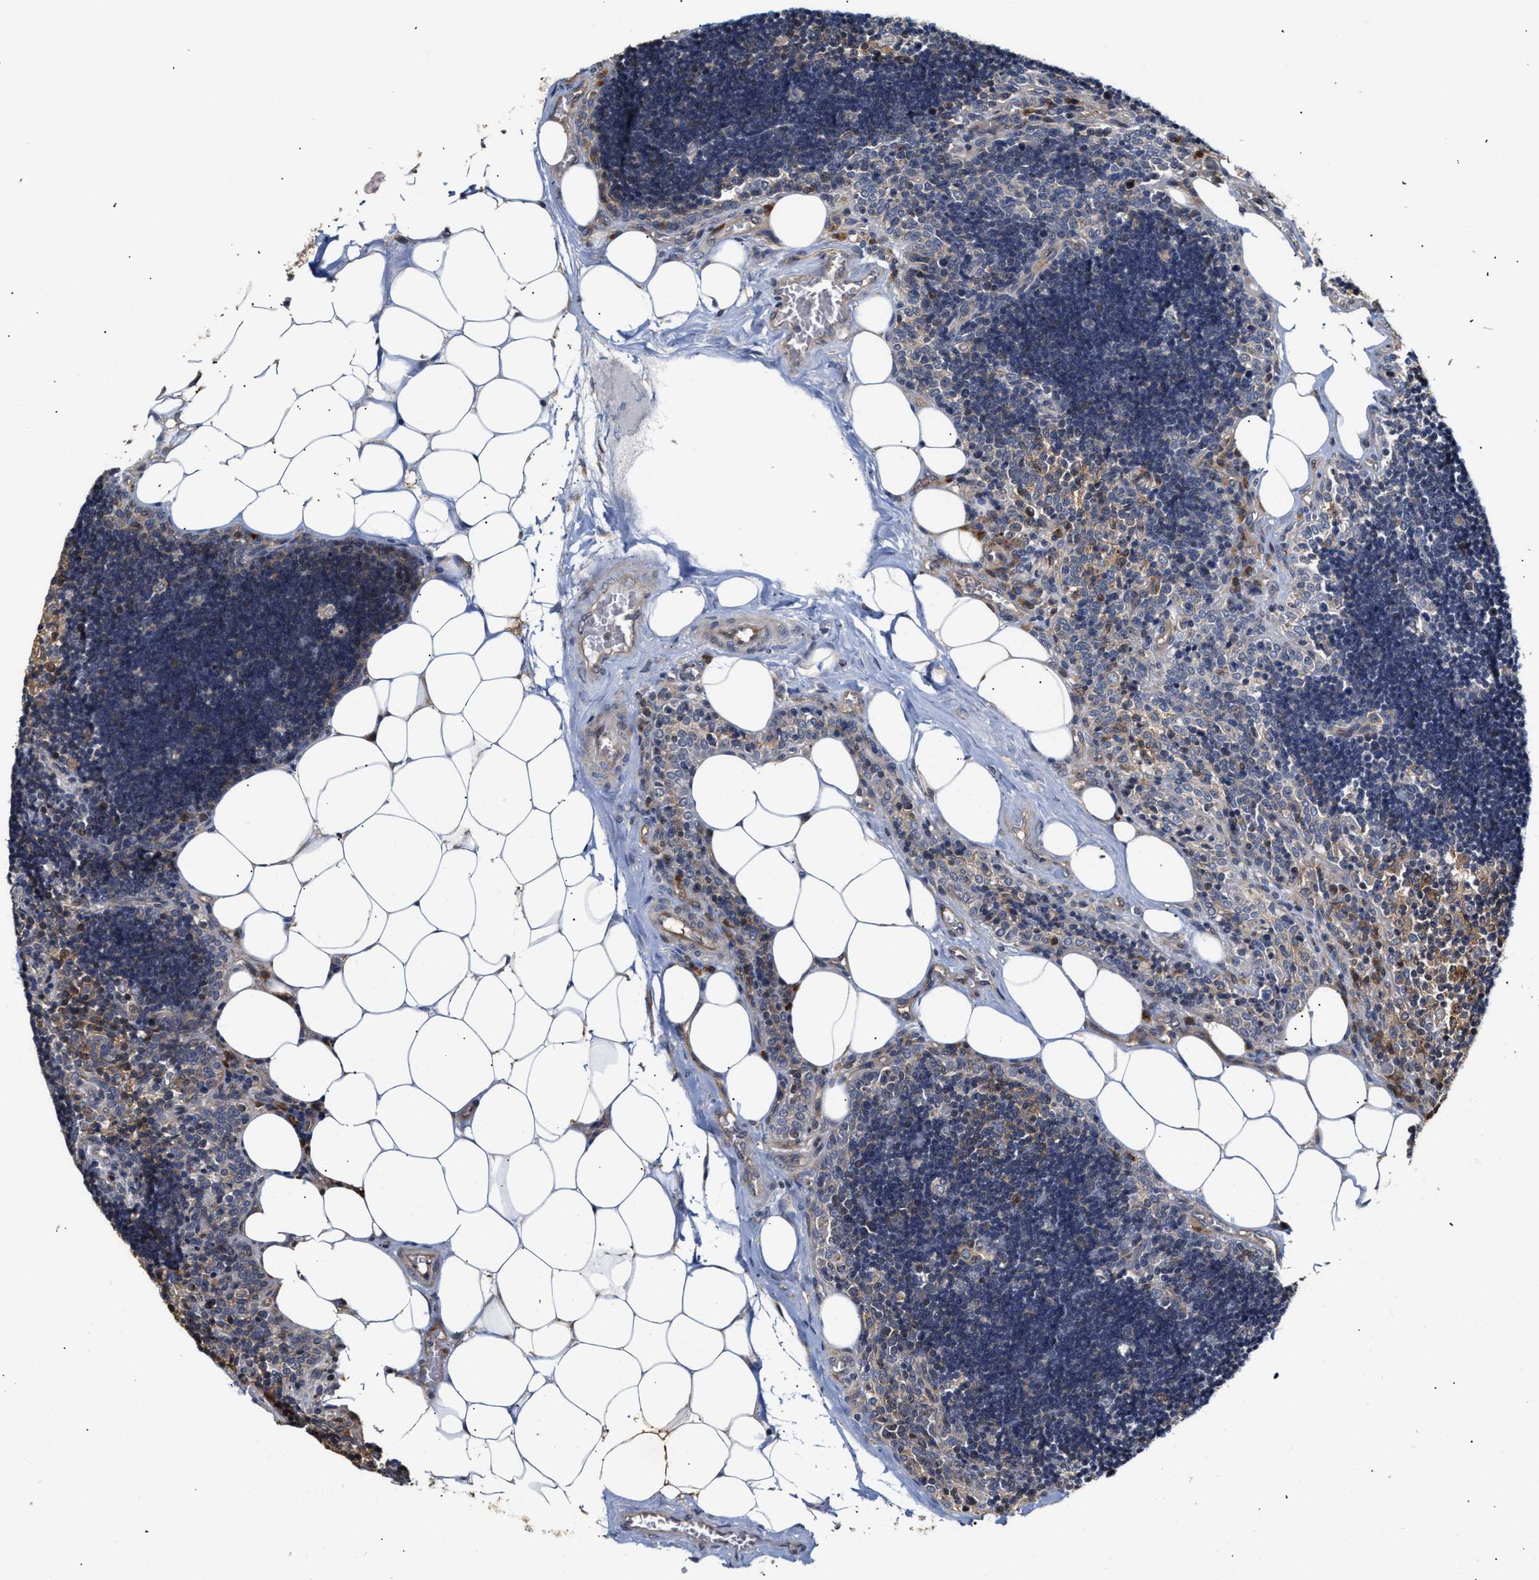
{"staining": {"intensity": "weak", "quantity": "25%-75%", "location": "cytoplasmic/membranous"}, "tissue": "lymph node", "cell_type": "Germinal center cells", "image_type": "normal", "snomed": [{"axis": "morphology", "description": "Normal tissue, NOS"}, {"axis": "topography", "description": "Lymph node"}], "caption": "Germinal center cells demonstrate low levels of weak cytoplasmic/membranous expression in approximately 25%-75% of cells in unremarkable human lymph node.", "gene": "CLIP2", "patient": {"sex": "male", "age": 33}}